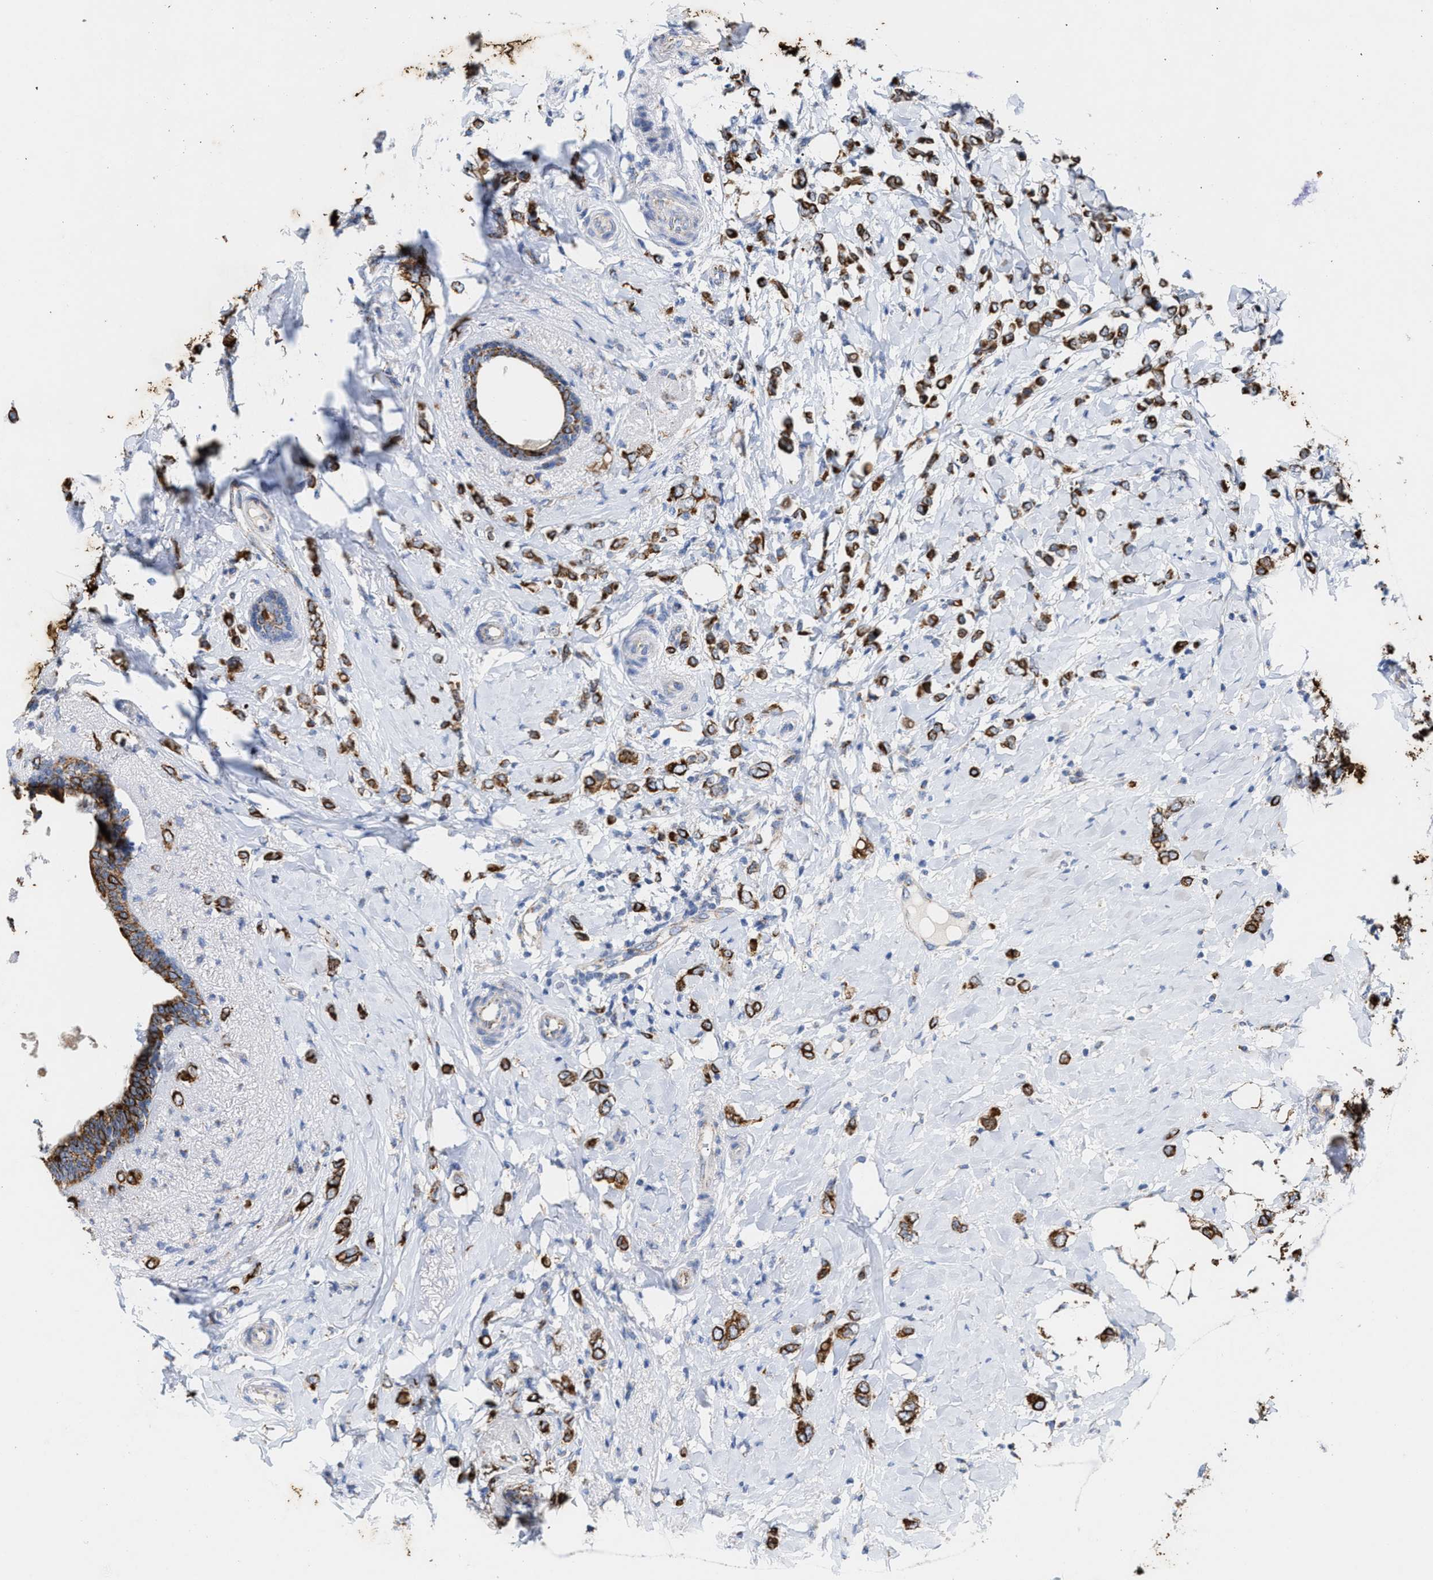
{"staining": {"intensity": "moderate", "quantity": ">75%", "location": "cytoplasmic/membranous"}, "tissue": "breast cancer", "cell_type": "Tumor cells", "image_type": "cancer", "snomed": [{"axis": "morphology", "description": "Normal tissue, NOS"}, {"axis": "morphology", "description": "Lobular carcinoma"}, {"axis": "topography", "description": "Breast"}], "caption": "An image of human breast cancer (lobular carcinoma) stained for a protein displays moderate cytoplasmic/membranous brown staining in tumor cells.", "gene": "JAG1", "patient": {"sex": "female", "age": 47}}